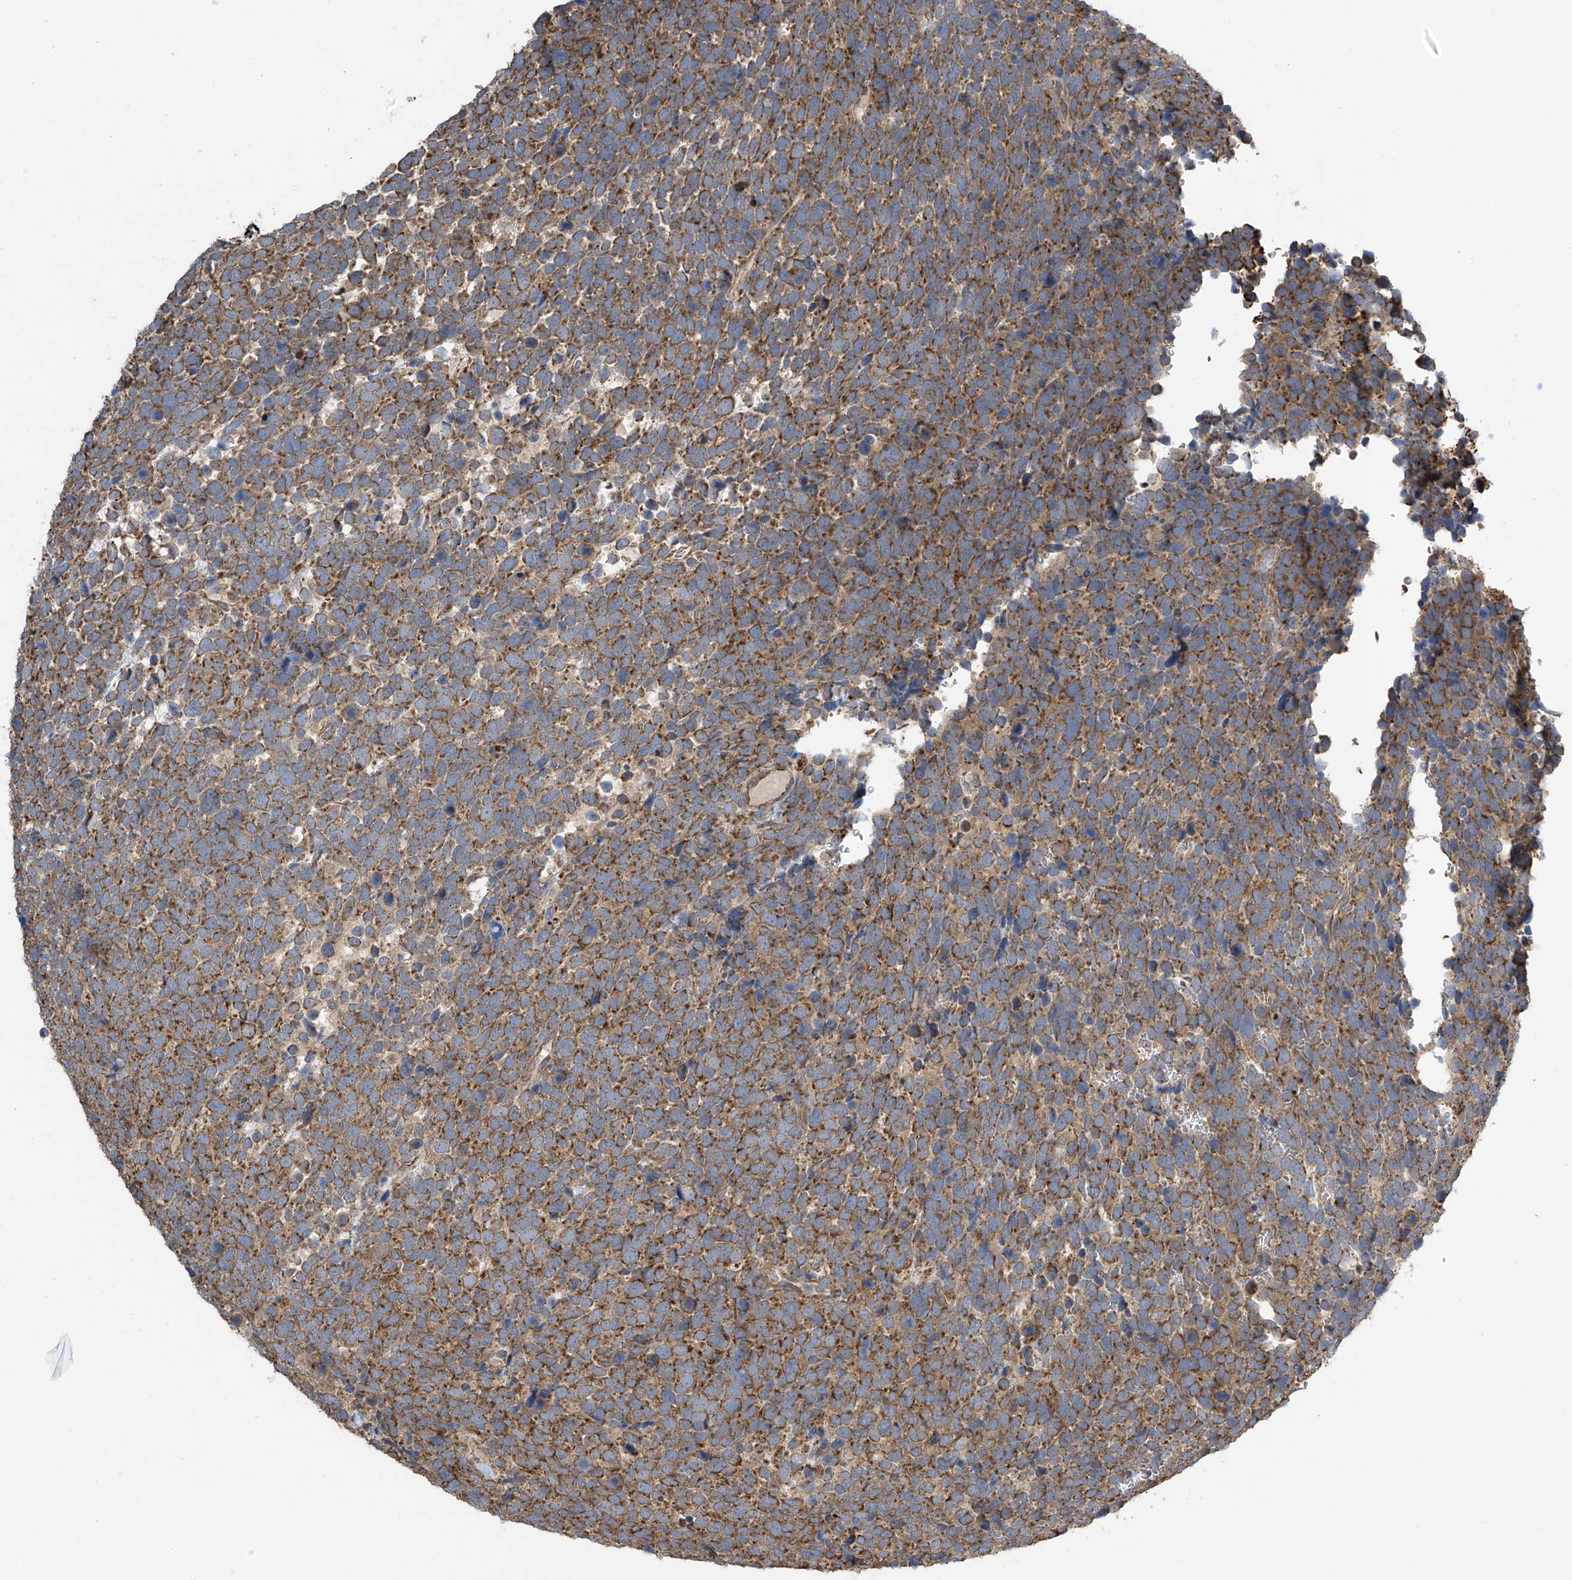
{"staining": {"intensity": "moderate", "quantity": ">75%", "location": "cytoplasmic/membranous"}, "tissue": "urothelial cancer", "cell_type": "Tumor cells", "image_type": "cancer", "snomed": [{"axis": "morphology", "description": "Urothelial carcinoma, High grade"}, {"axis": "topography", "description": "Urinary bladder"}], "caption": "Immunohistochemical staining of urothelial cancer reveals medium levels of moderate cytoplasmic/membranous protein staining in approximately >75% of tumor cells.", "gene": "PNPT1", "patient": {"sex": "female", "age": 82}}